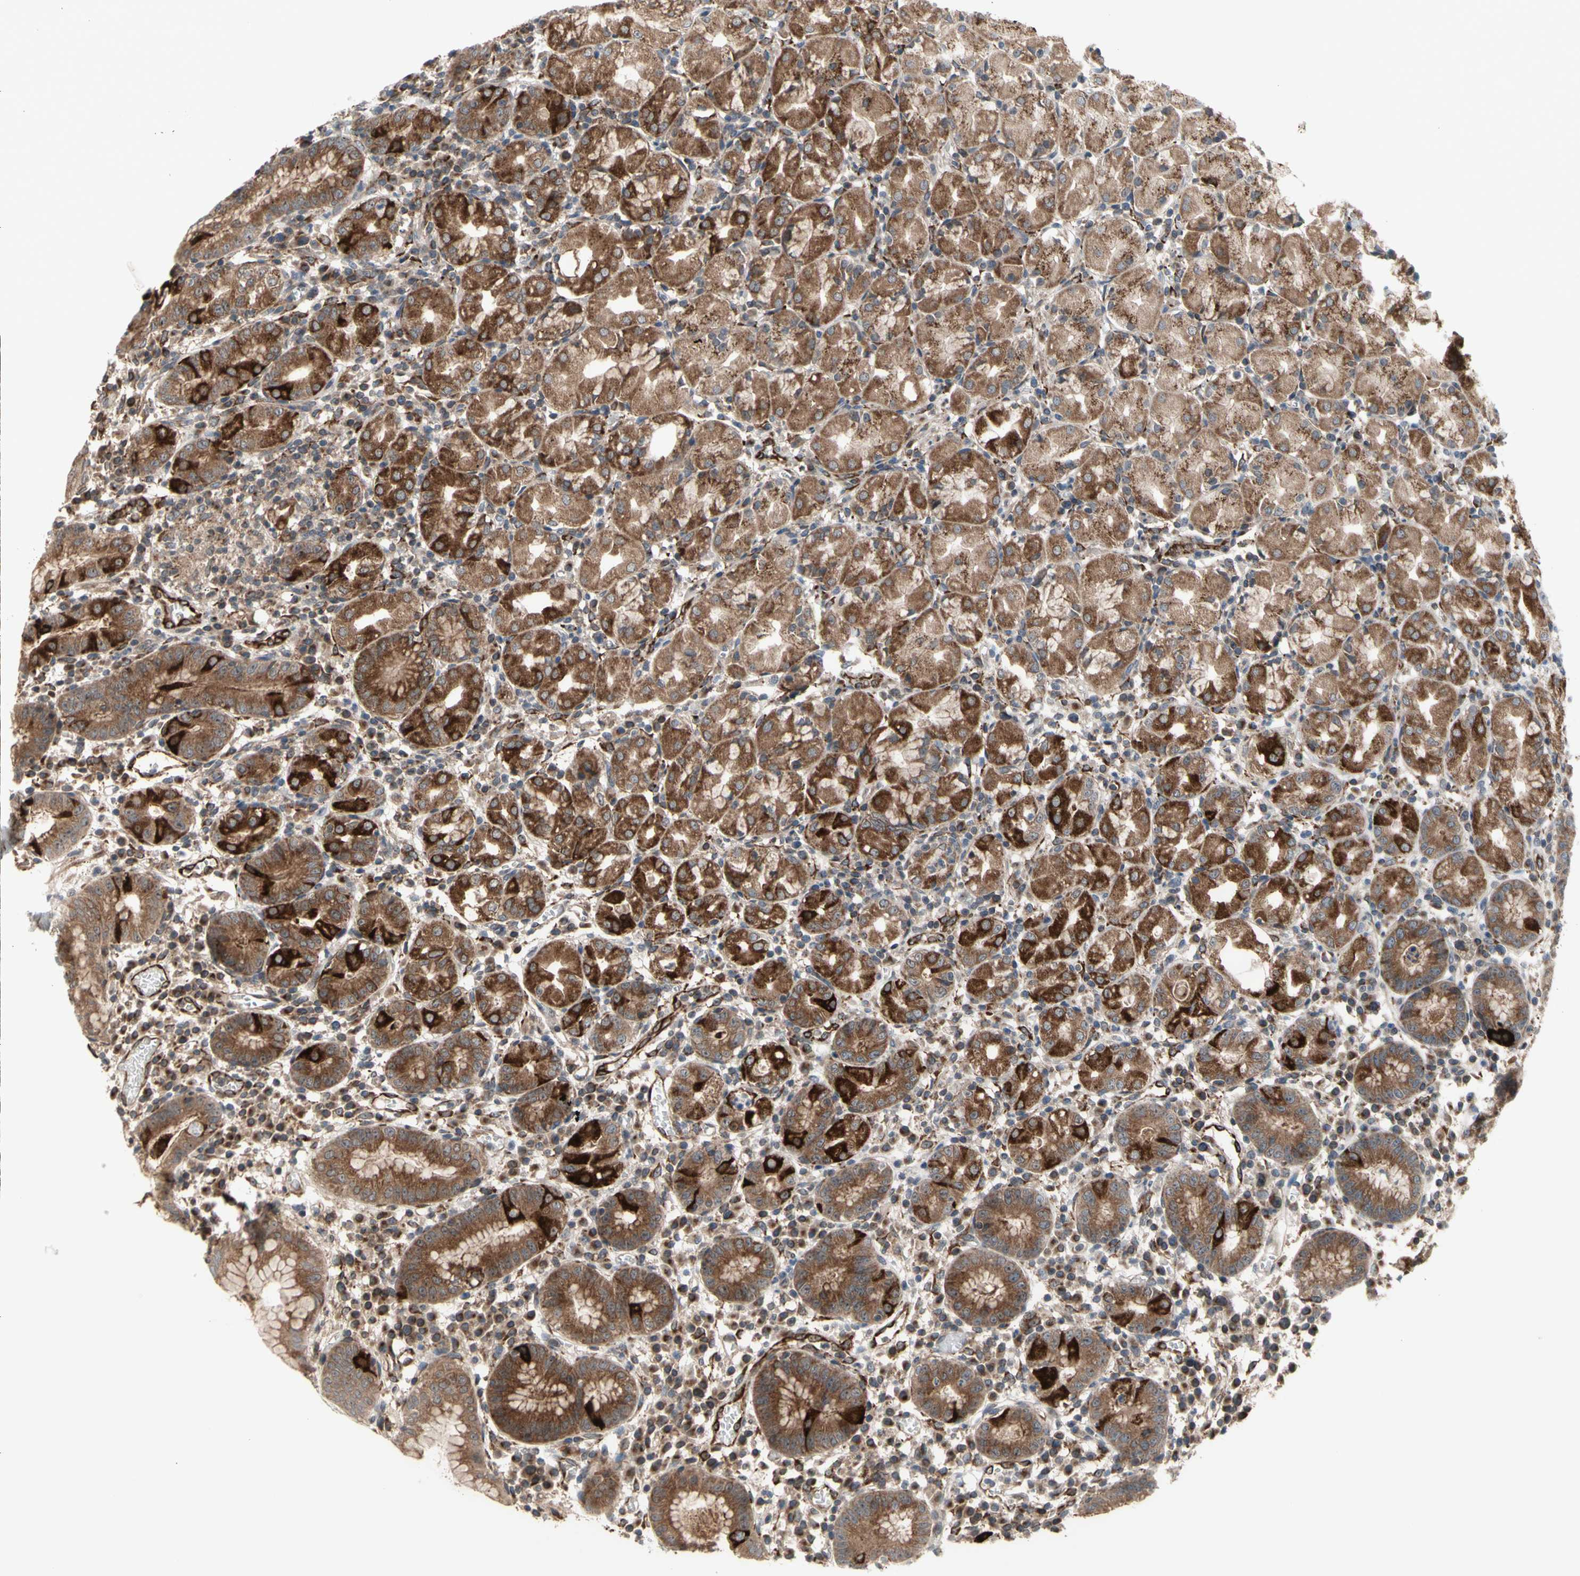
{"staining": {"intensity": "strong", "quantity": ">75%", "location": "cytoplasmic/membranous"}, "tissue": "stomach", "cell_type": "Glandular cells", "image_type": "normal", "snomed": [{"axis": "morphology", "description": "Normal tissue, NOS"}, {"axis": "topography", "description": "Stomach"}, {"axis": "topography", "description": "Stomach, lower"}], "caption": "Normal stomach was stained to show a protein in brown. There is high levels of strong cytoplasmic/membranous staining in about >75% of glandular cells. (Stains: DAB in brown, nuclei in blue, Microscopy: brightfield microscopy at high magnification).", "gene": "SLC39A9", "patient": {"sex": "female", "age": 75}}